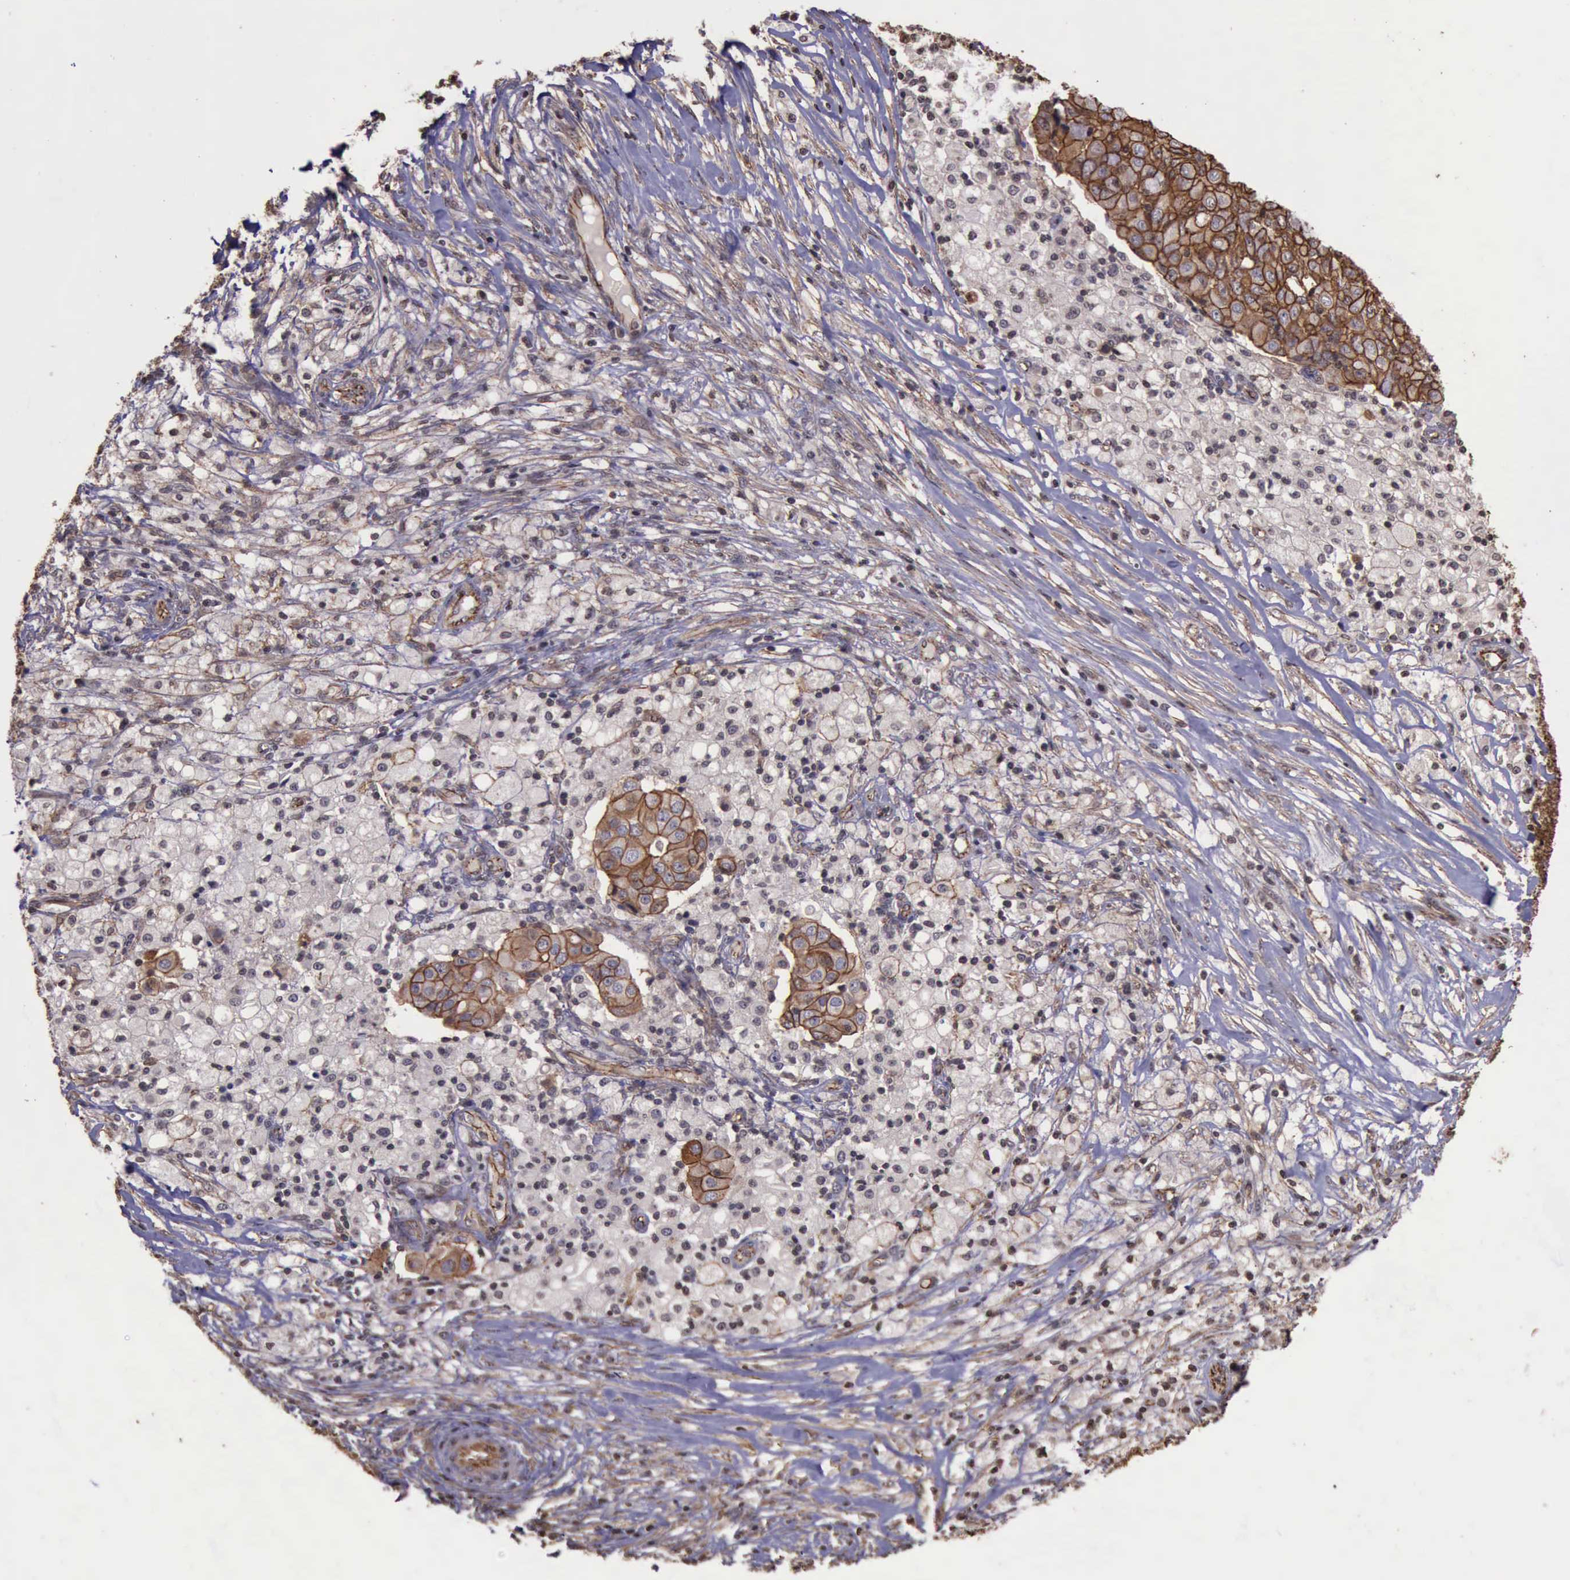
{"staining": {"intensity": "moderate", "quantity": ">75%", "location": "cytoplasmic/membranous"}, "tissue": "ovarian cancer", "cell_type": "Tumor cells", "image_type": "cancer", "snomed": [{"axis": "morphology", "description": "Carcinoma, endometroid"}, {"axis": "topography", "description": "Ovary"}], "caption": "An IHC image of neoplastic tissue is shown. Protein staining in brown shows moderate cytoplasmic/membranous positivity in ovarian cancer within tumor cells. (DAB = brown stain, brightfield microscopy at high magnification).", "gene": "CTNNB1", "patient": {"sex": "female", "age": 42}}